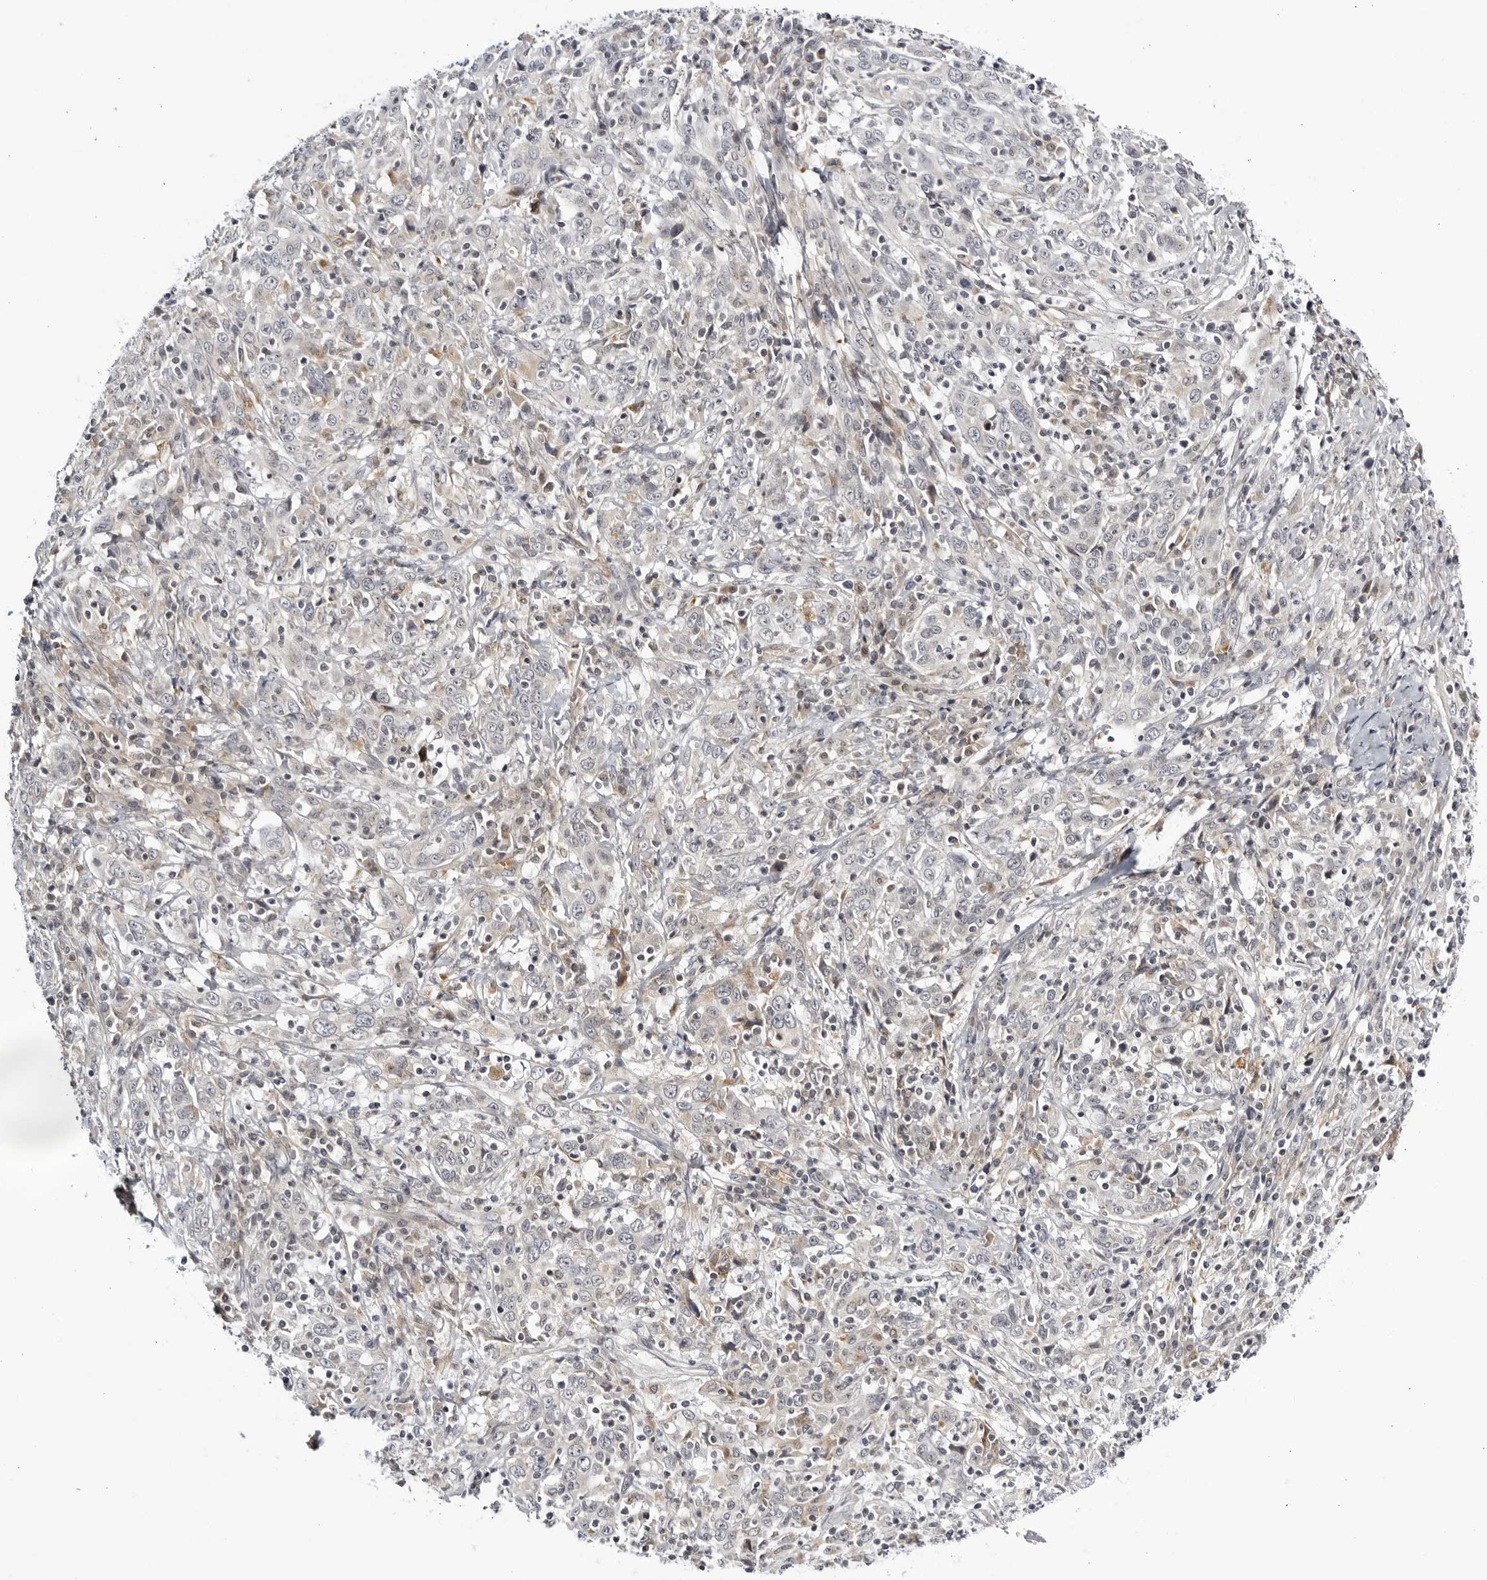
{"staining": {"intensity": "negative", "quantity": "none", "location": "none"}, "tissue": "cervical cancer", "cell_type": "Tumor cells", "image_type": "cancer", "snomed": [{"axis": "morphology", "description": "Squamous cell carcinoma, NOS"}, {"axis": "topography", "description": "Cervix"}], "caption": "High power microscopy histopathology image of an immunohistochemistry (IHC) photomicrograph of squamous cell carcinoma (cervical), revealing no significant expression in tumor cells. Nuclei are stained in blue.", "gene": "CNBD1", "patient": {"sex": "female", "age": 46}}